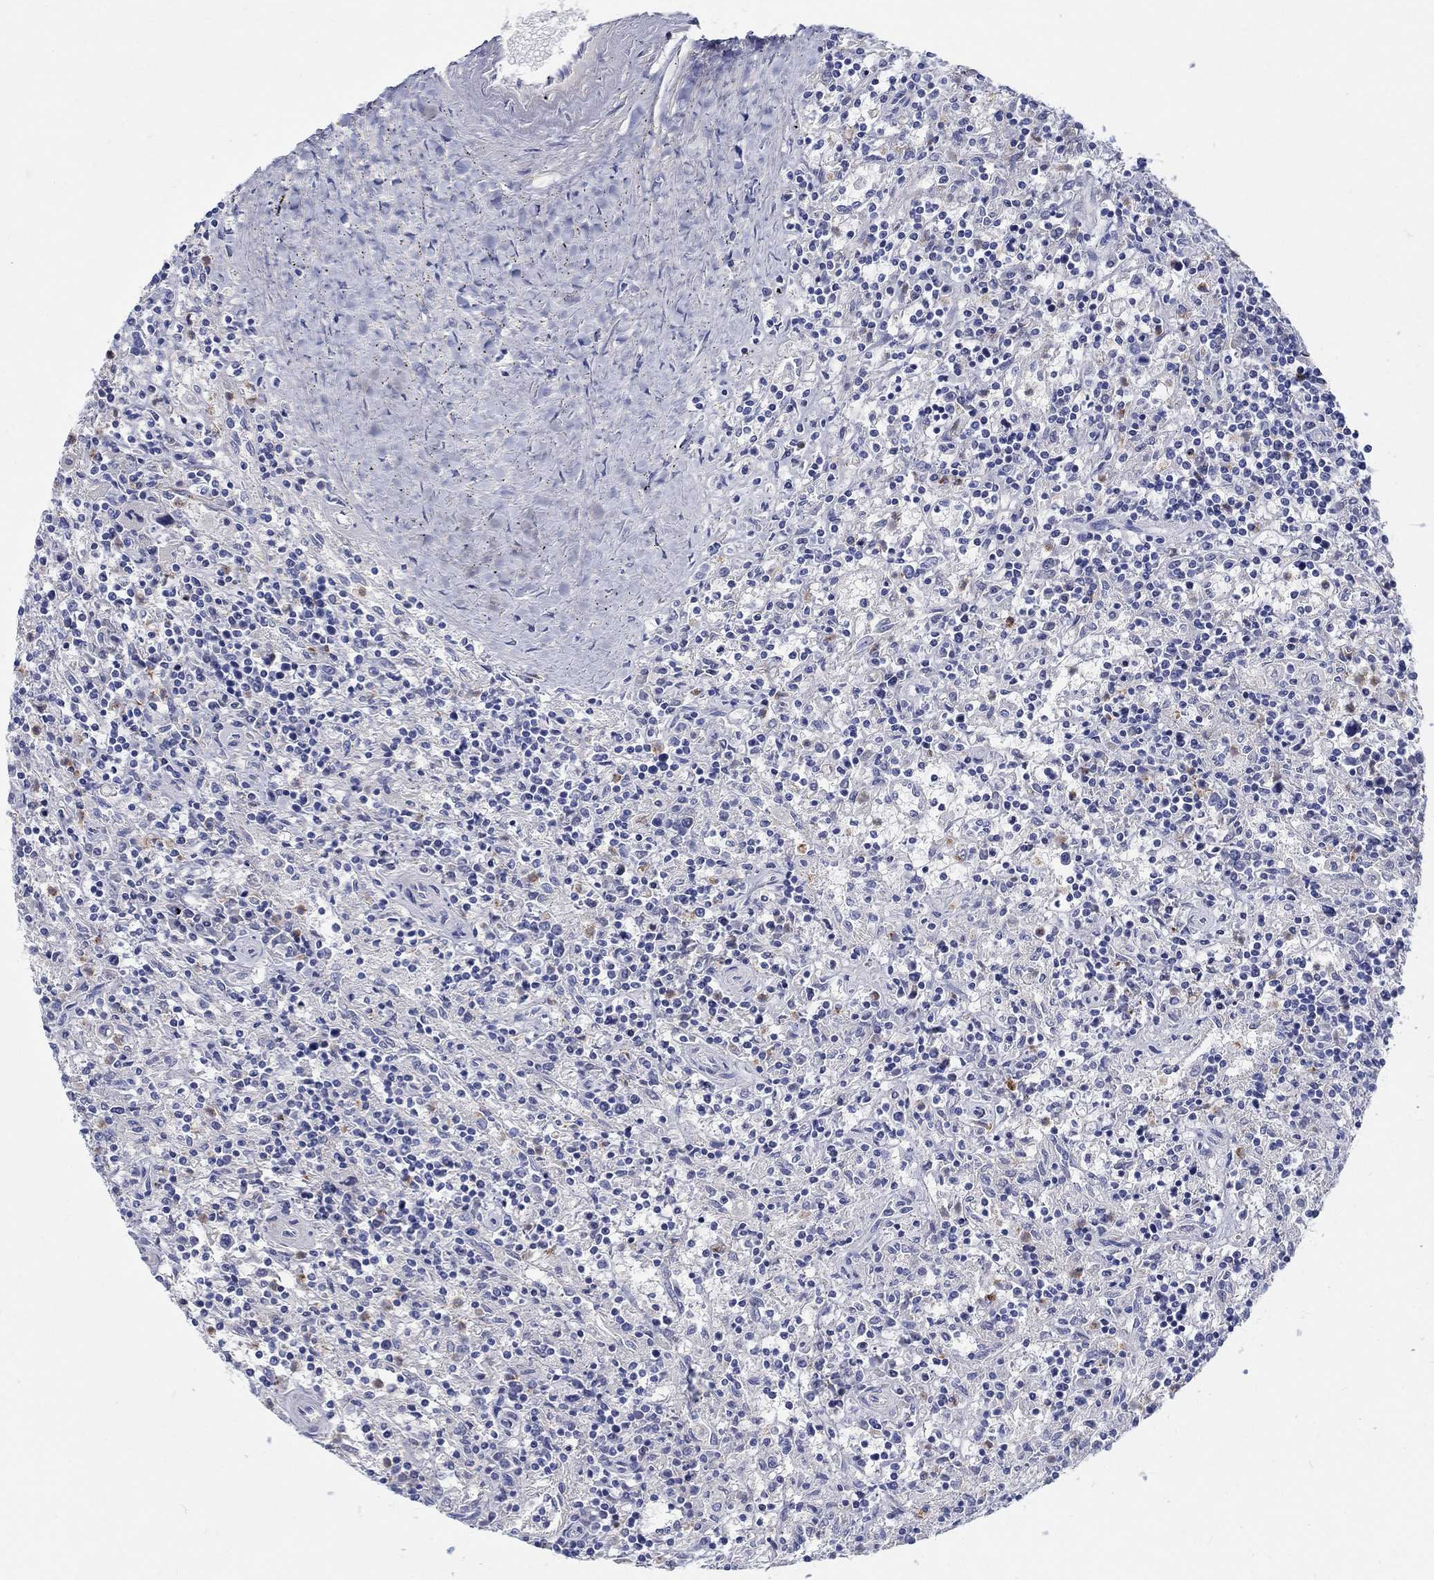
{"staining": {"intensity": "negative", "quantity": "none", "location": "none"}, "tissue": "lymphoma", "cell_type": "Tumor cells", "image_type": "cancer", "snomed": [{"axis": "morphology", "description": "Malignant lymphoma, non-Hodgkin's type, Low grade"}, {"axis": "topography", "description": "Spleen"}], "caption": "Histopathology image shows no protein positivity in tumor cells of malignant lymphoma, non-Hodgkin's type (low-grade) tissue.", "gene": "SOX2", "patient": {"sex": "male", "age": 62}}